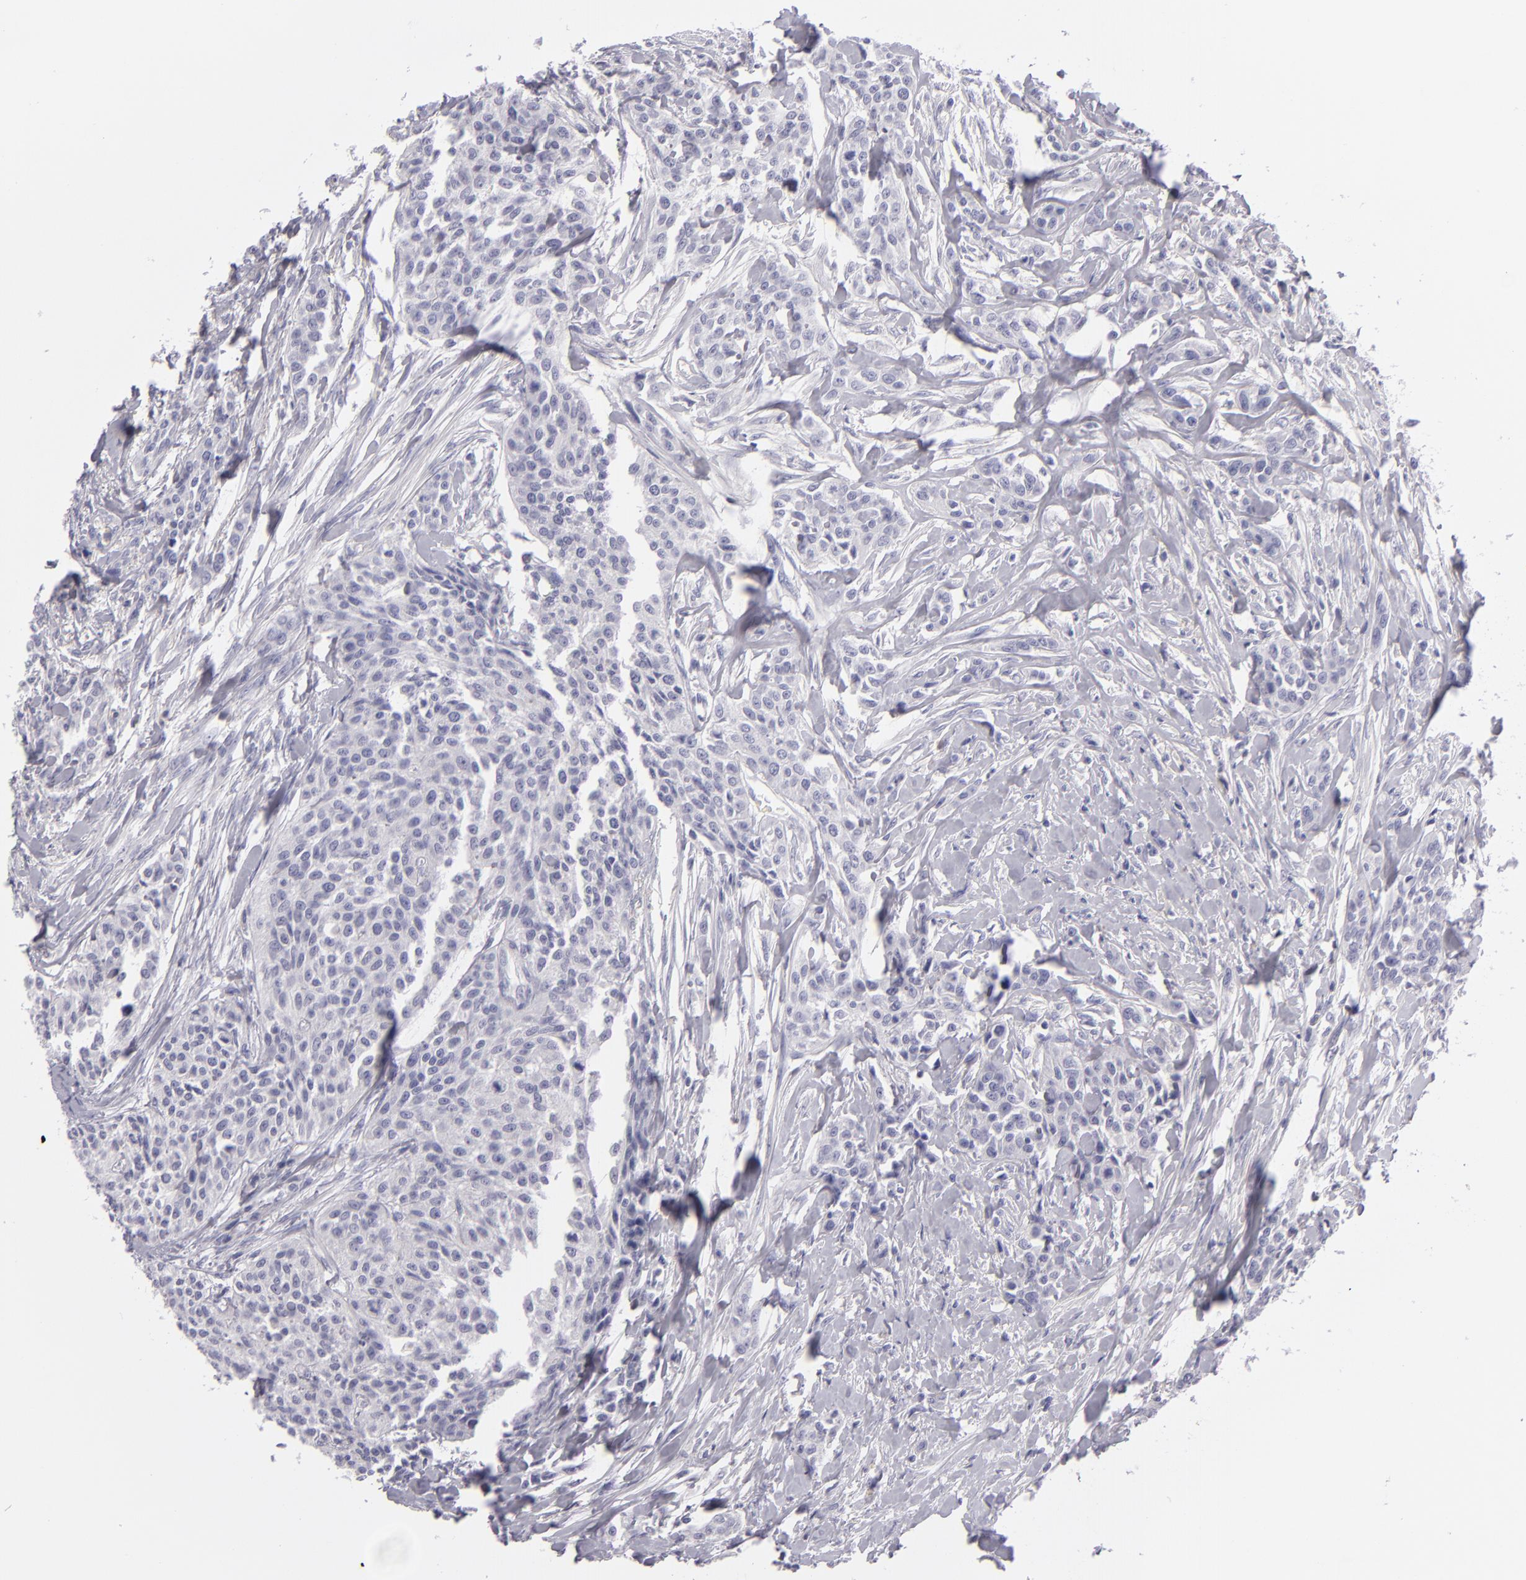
{"staining": {"intensity": "negative", "quantity": "none", "location": "none"}, "tissue": "urothelial cancer", "cell_type": "Tumor cells", "image_type": "cancer", "snomed": [{"axis": "morphology", "description": "Urothelial carcinoma, High grade"}, {"axis": "topography", "description": "Urinary bladder"}], "caption": "Immunohistochemistry (IHC) histopathology image of neoplastic tissue: urothelial carcinoma (high-grade) stained with DAB (3,3'-diaminobenzidine) shows no significant protein staining in tumor cells.", "gene": "TNNC1", "patient": {"sex": "male", "age": 56}}